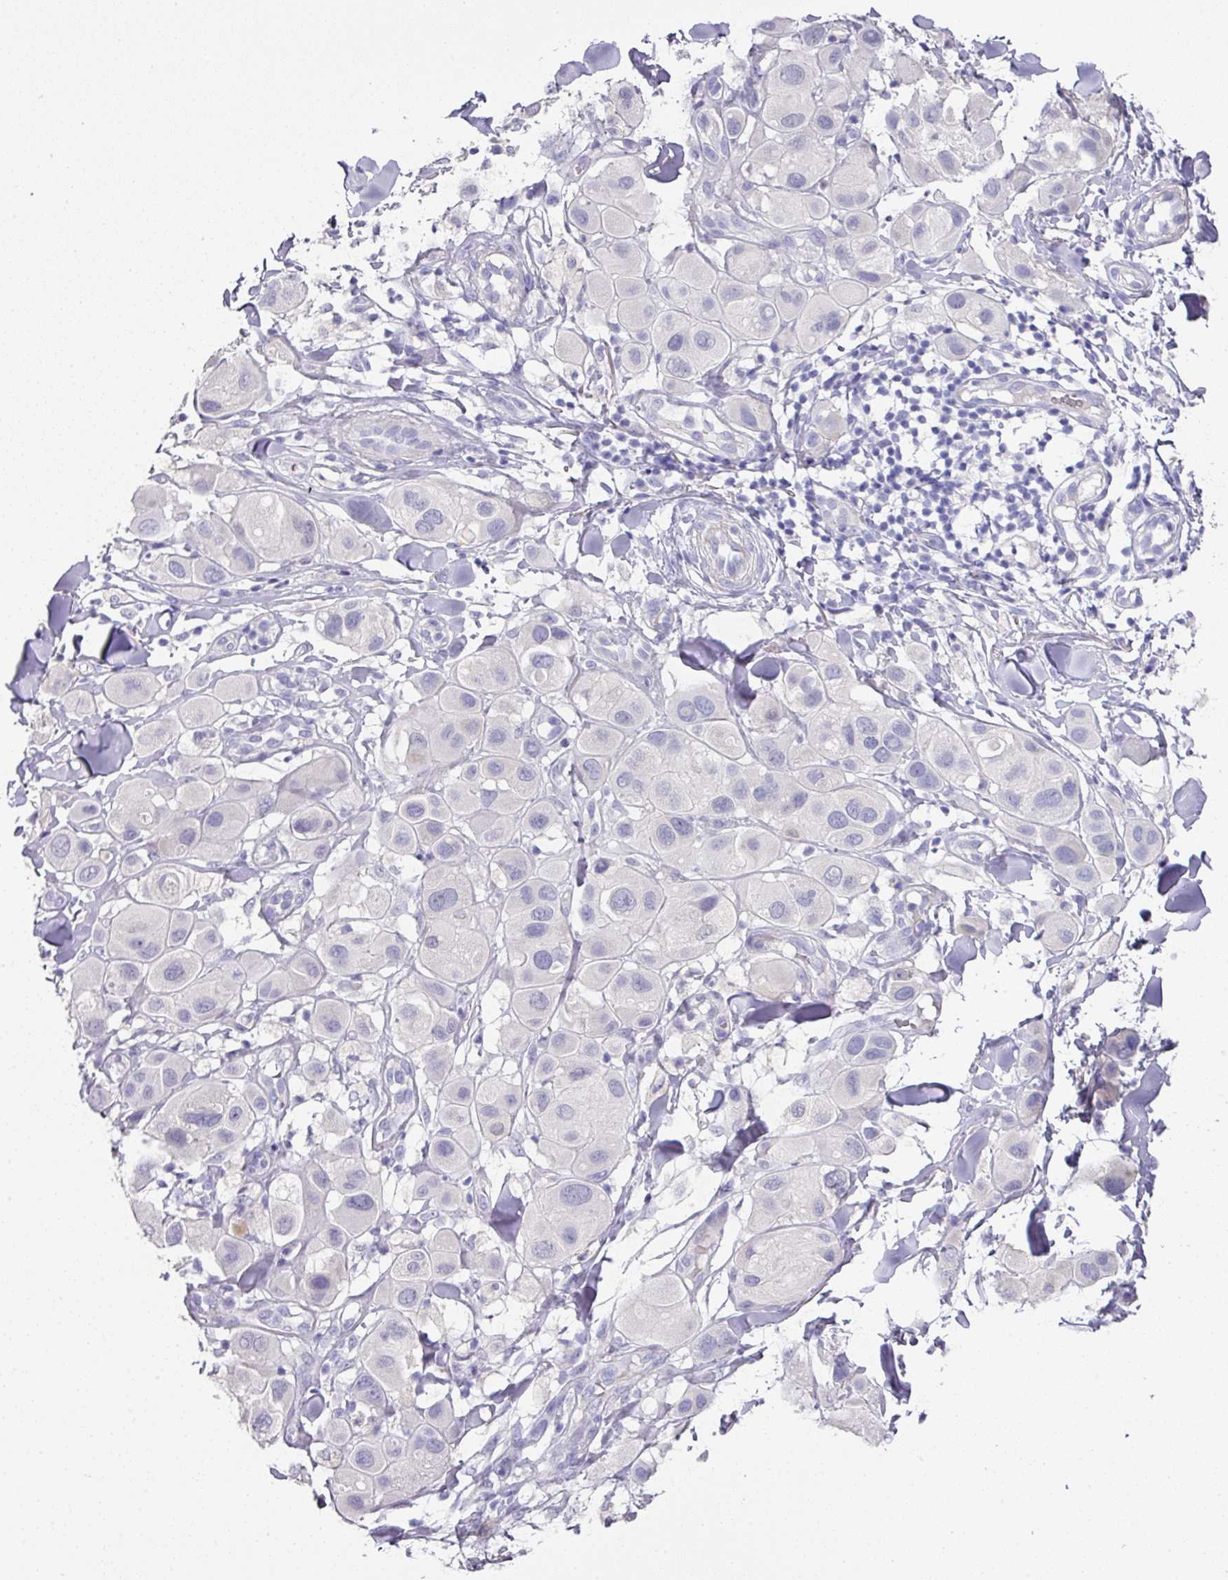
{"staining": {"intensity": "negative", "quantity": "none", "location": "none"}, "tissue": "melanoma", "cell_type": "Tumor cells", "image_type": "cancer", "snomed": [{"axis": "morphology", "description": "Malignant melanoma, Metastatic site"}, {"axis": "topography", "description": "Skin"}], "caption": "Protein analysis of melanoma shows no significant expression in tumor cells.", "gene": "TARM1", "patient": {"sex": "male", "age": 41}}